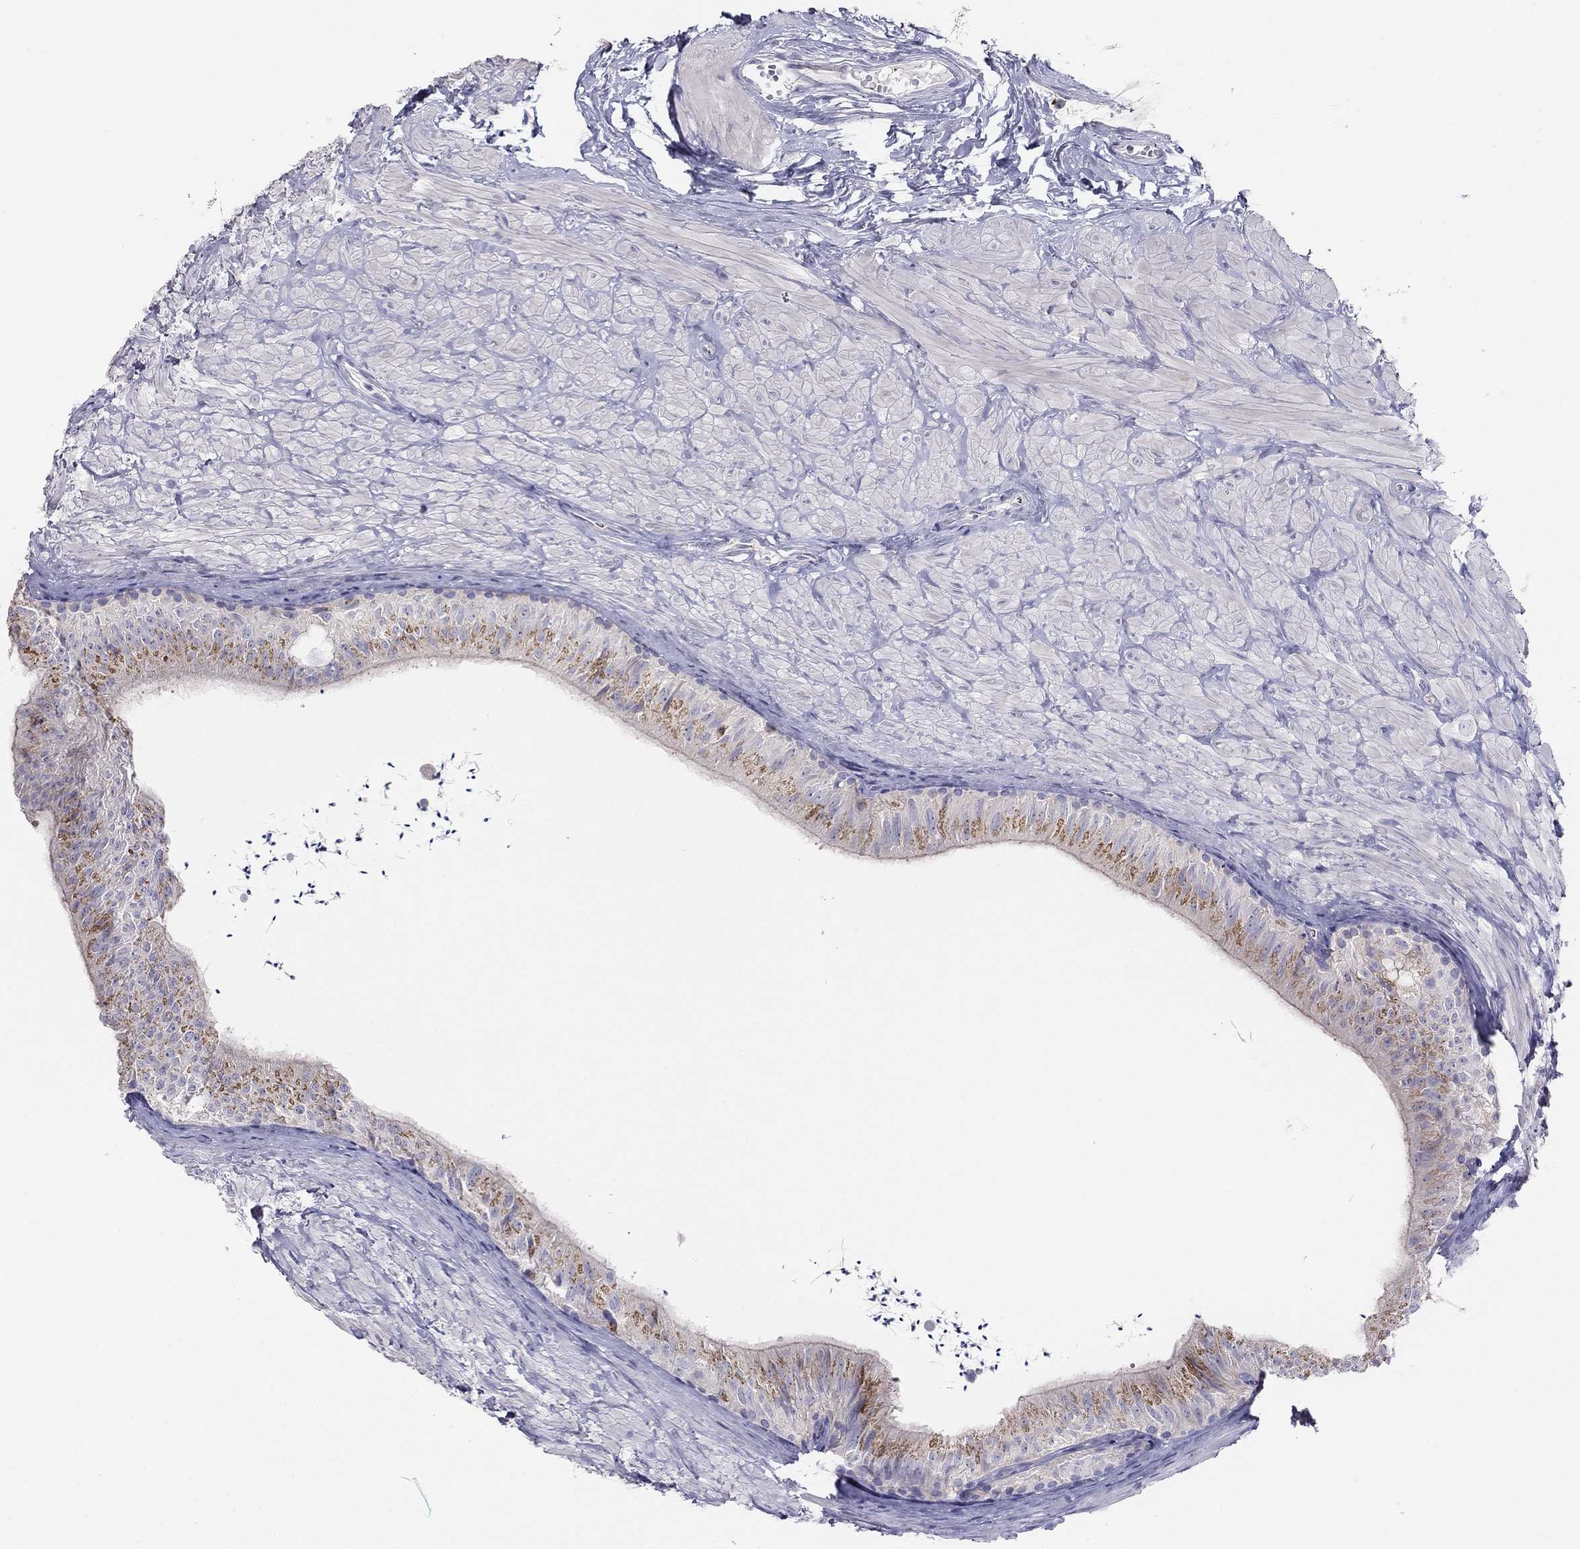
{"staining": {"intensity": "strong", "quantity": "25%-75%", "location": "cytoplasmic/membranous"}, "tissue": "epididymis", "cell_type": "Glandular cells", "image_type": "normal", "snomed": [{"axis": "morphology", "description": "Normal tissue, NOS"}, {"axis": "topography", "description": "Epididymis"}], "caption": "Glandular cells exhibit strong cytoplasmic/membranous positivity in approximately 25%-75% of cells in normal epididymis.", "gene": "MGAT4C", "patient": {"sex": "male", "age": 32}}